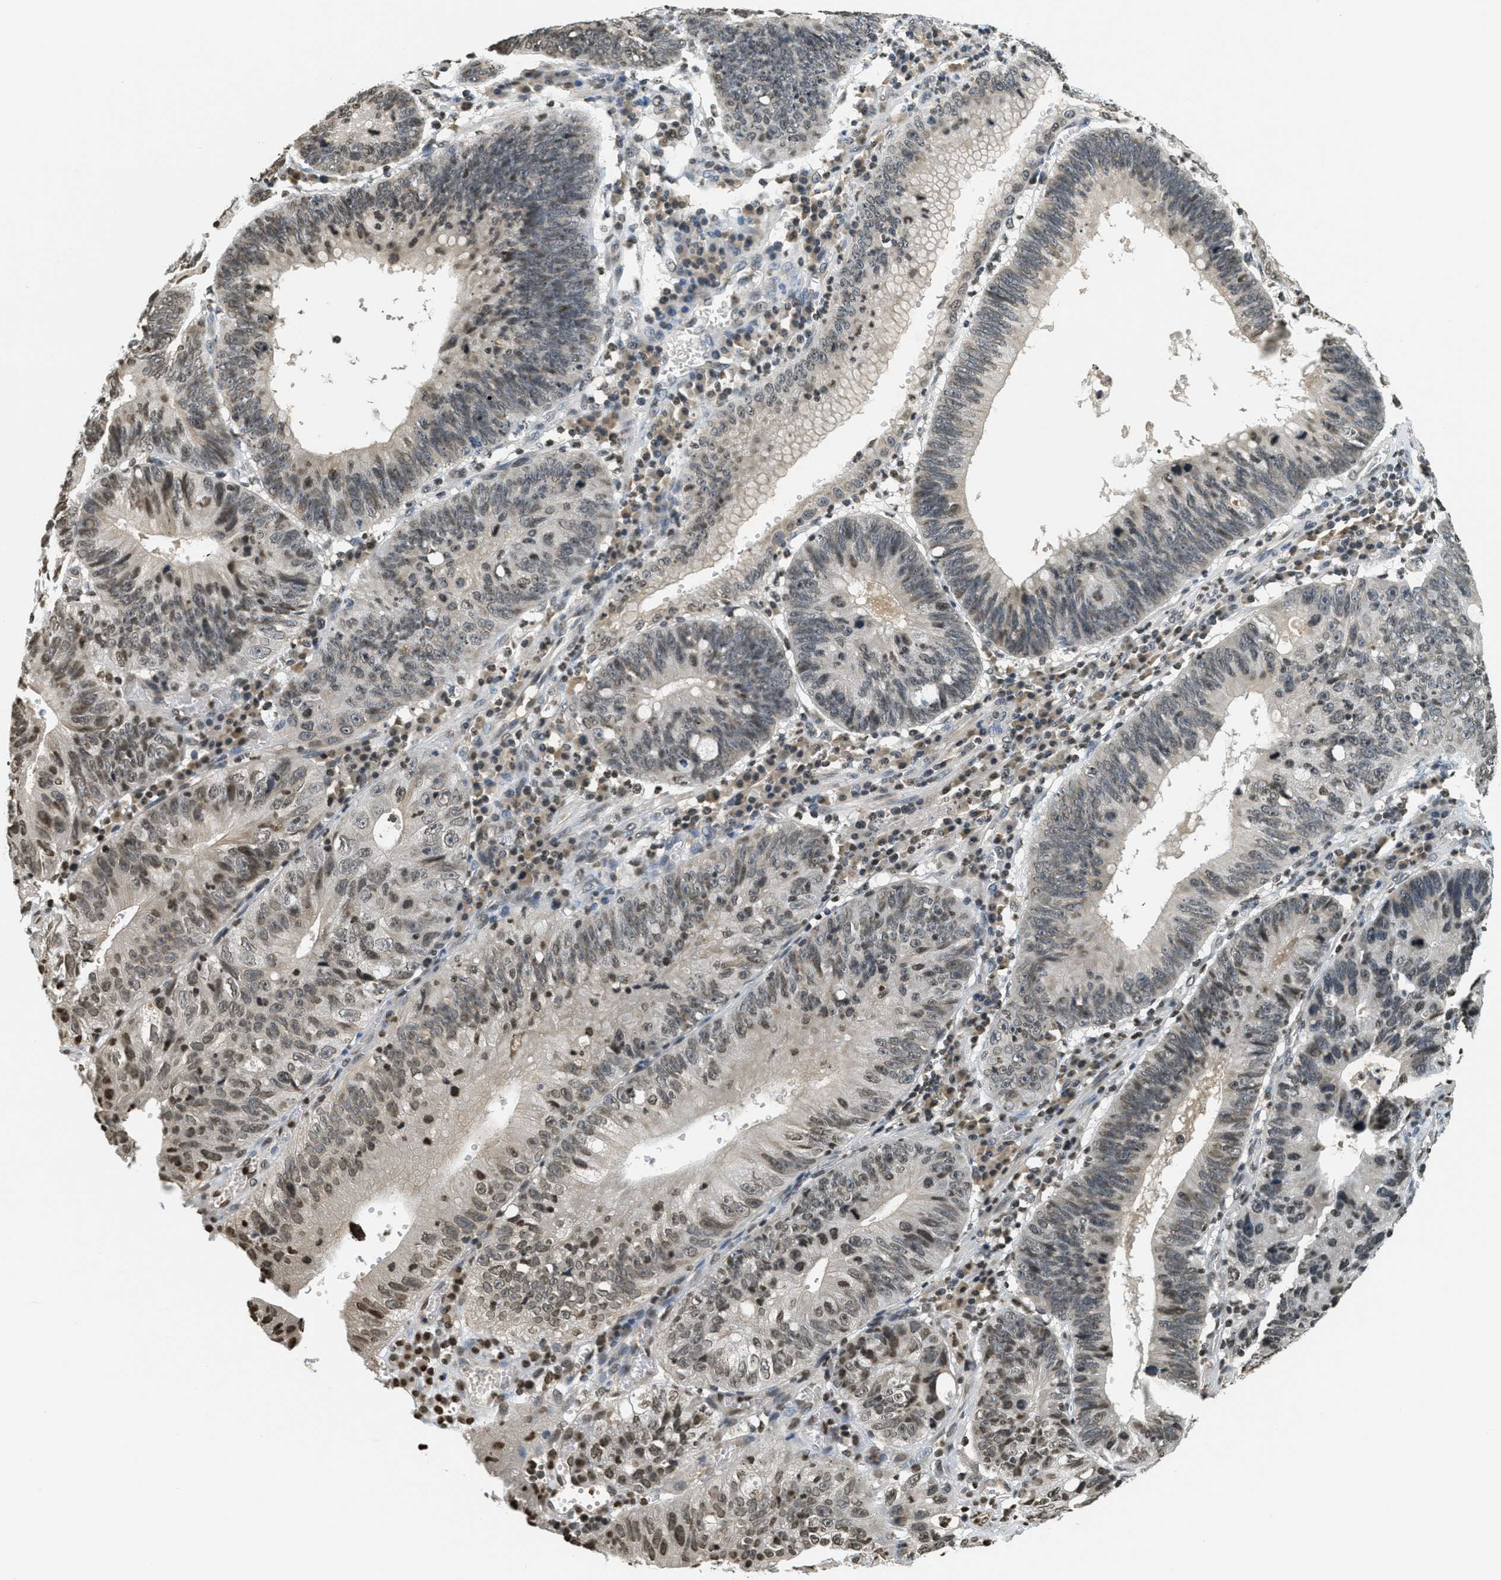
{"staining": {"intensity": "moderate", "quantity": ">75%", "location": "nuclear"}, "tissue": "stomach cancer", "cell_type": "Tumor cells", "image_type": "cancer", "snomed": [{"axis": "morphology", "description": "Adenocarcinoma, NOS"}, {"axis": "topography", "description": "Stomach"}], "caption": "Human adenocarcinoma (stomach) stained for a protein (brown) reveals moderate nuclear positive staining in approximately >75% of tumor cells.", "gene": "LDB2", "patient": {"sex": "male", "age": 59}}